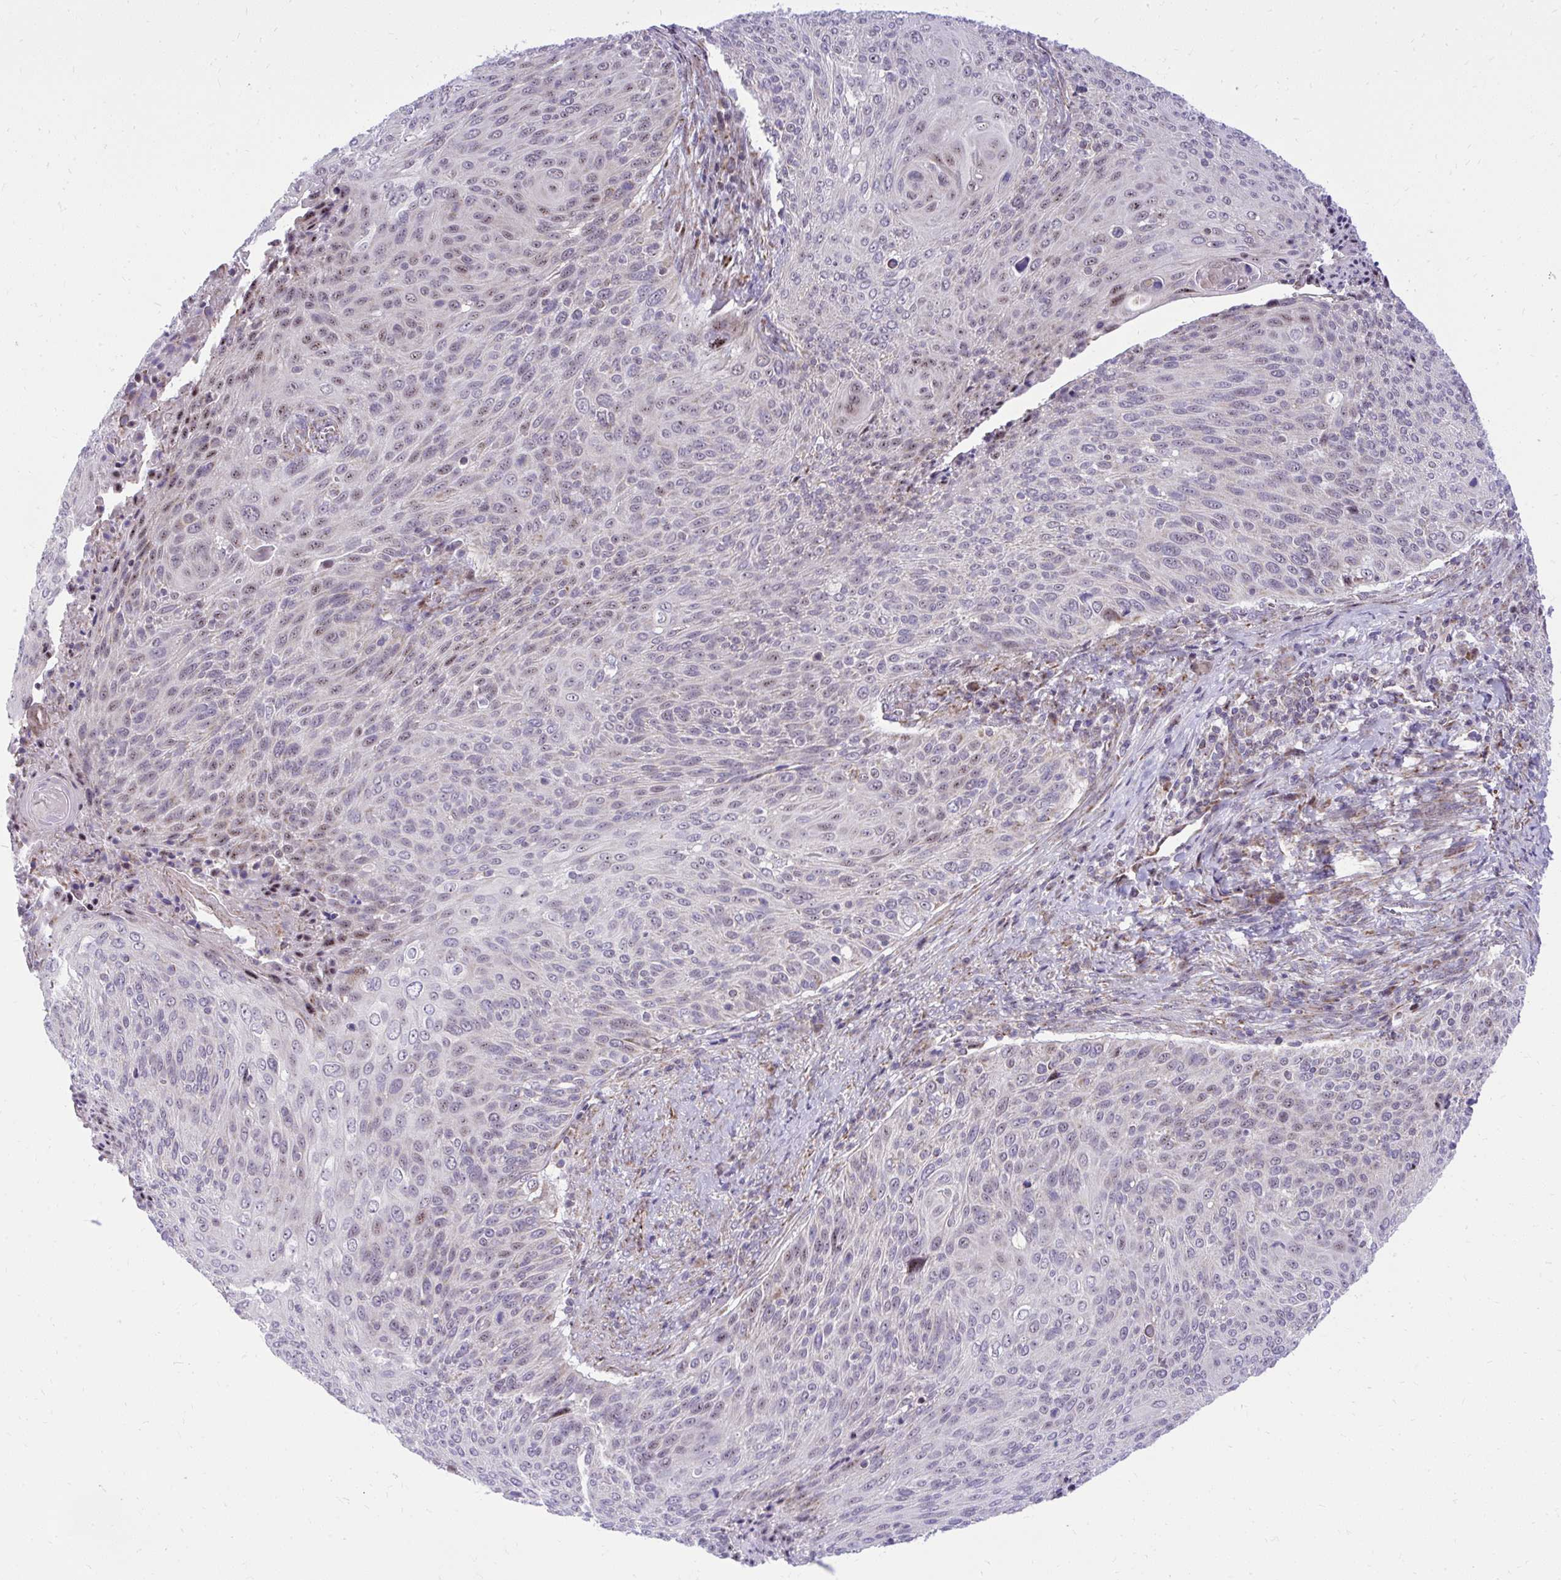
{"staining": {"intensity": "negative", "quantity": "none", "location": "none"}, "tissue": "cervical cancer", "cell_type": "Tumor cells", "image_type": "cancer", "snomed": [{"axis": "morphology", "description": "Squamous cell carcinoma, NOS"}, {"axis": "topography", "description": "Cervix"}], "caption": "Immunohistochemical staining of human cervical cancer (squamous cell carcinoma) displays no significant expression in tumor cells. (Brightfield microscopy of DAB (3,3'-diaminobenzidine) IHC at high magnification).", "gene": "GPRIN3", "patient": {"sex": "female", "age": 31}}